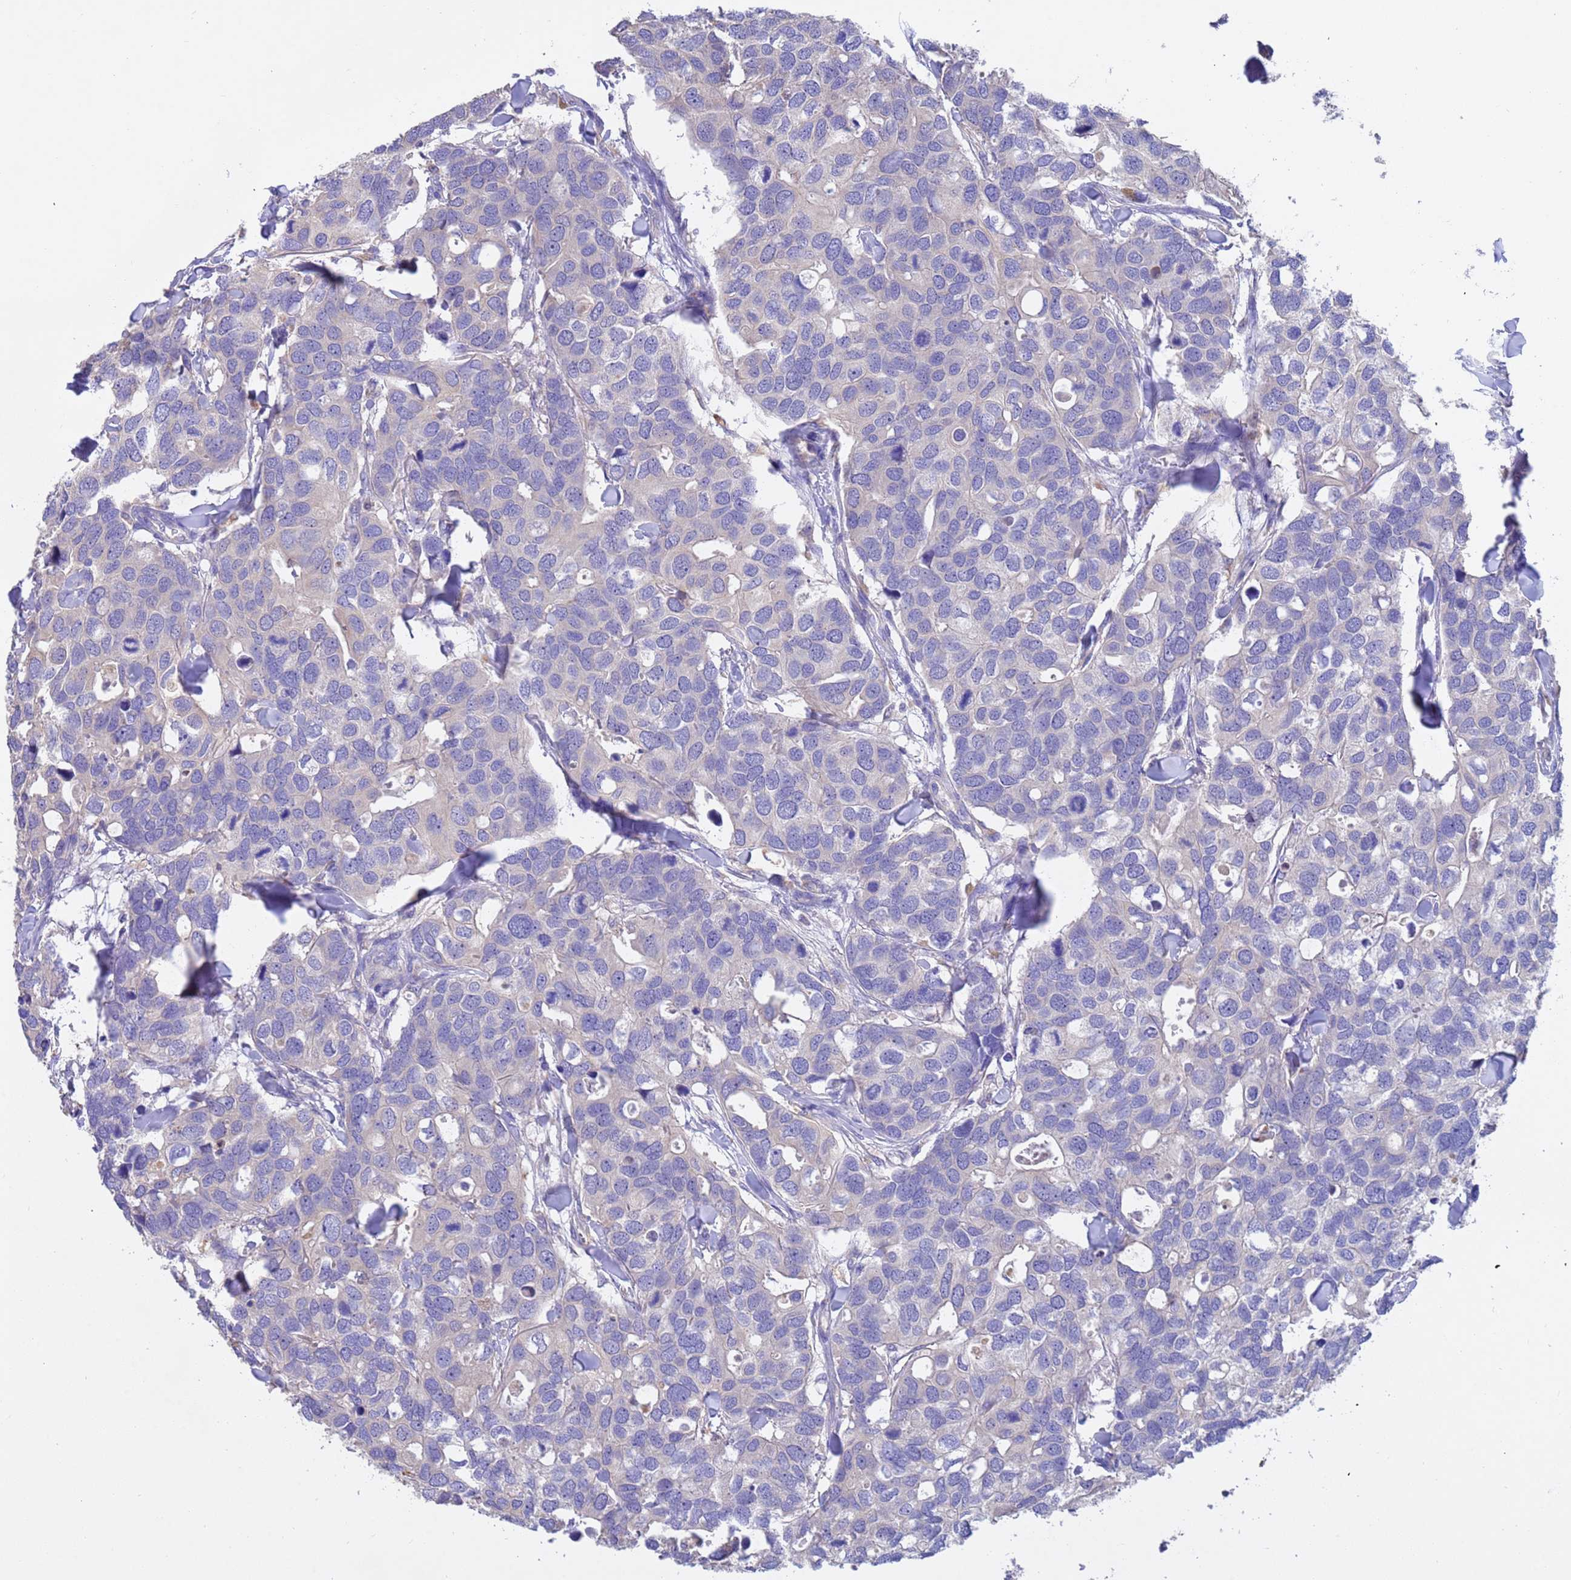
{"staining": {"intensity": "negative", "quantity": "none", "location": "none"}, "tissue": "breast cancer", "cell_type": "Tumor cells", "image_type": "cancer", "snomed": [{"axis": "morphology", "description": "Duct carcinoma"}, {"axis": "topography", "description": "Breast"}], "caption": "Immunohistochemistry micrograph of breast cancer stained for a protein (brown), which displays no staining in tumor cells. (DAB IHC, high magnification).", "gene": "SRL", "patient": {"sex": "female", "age": 83}}